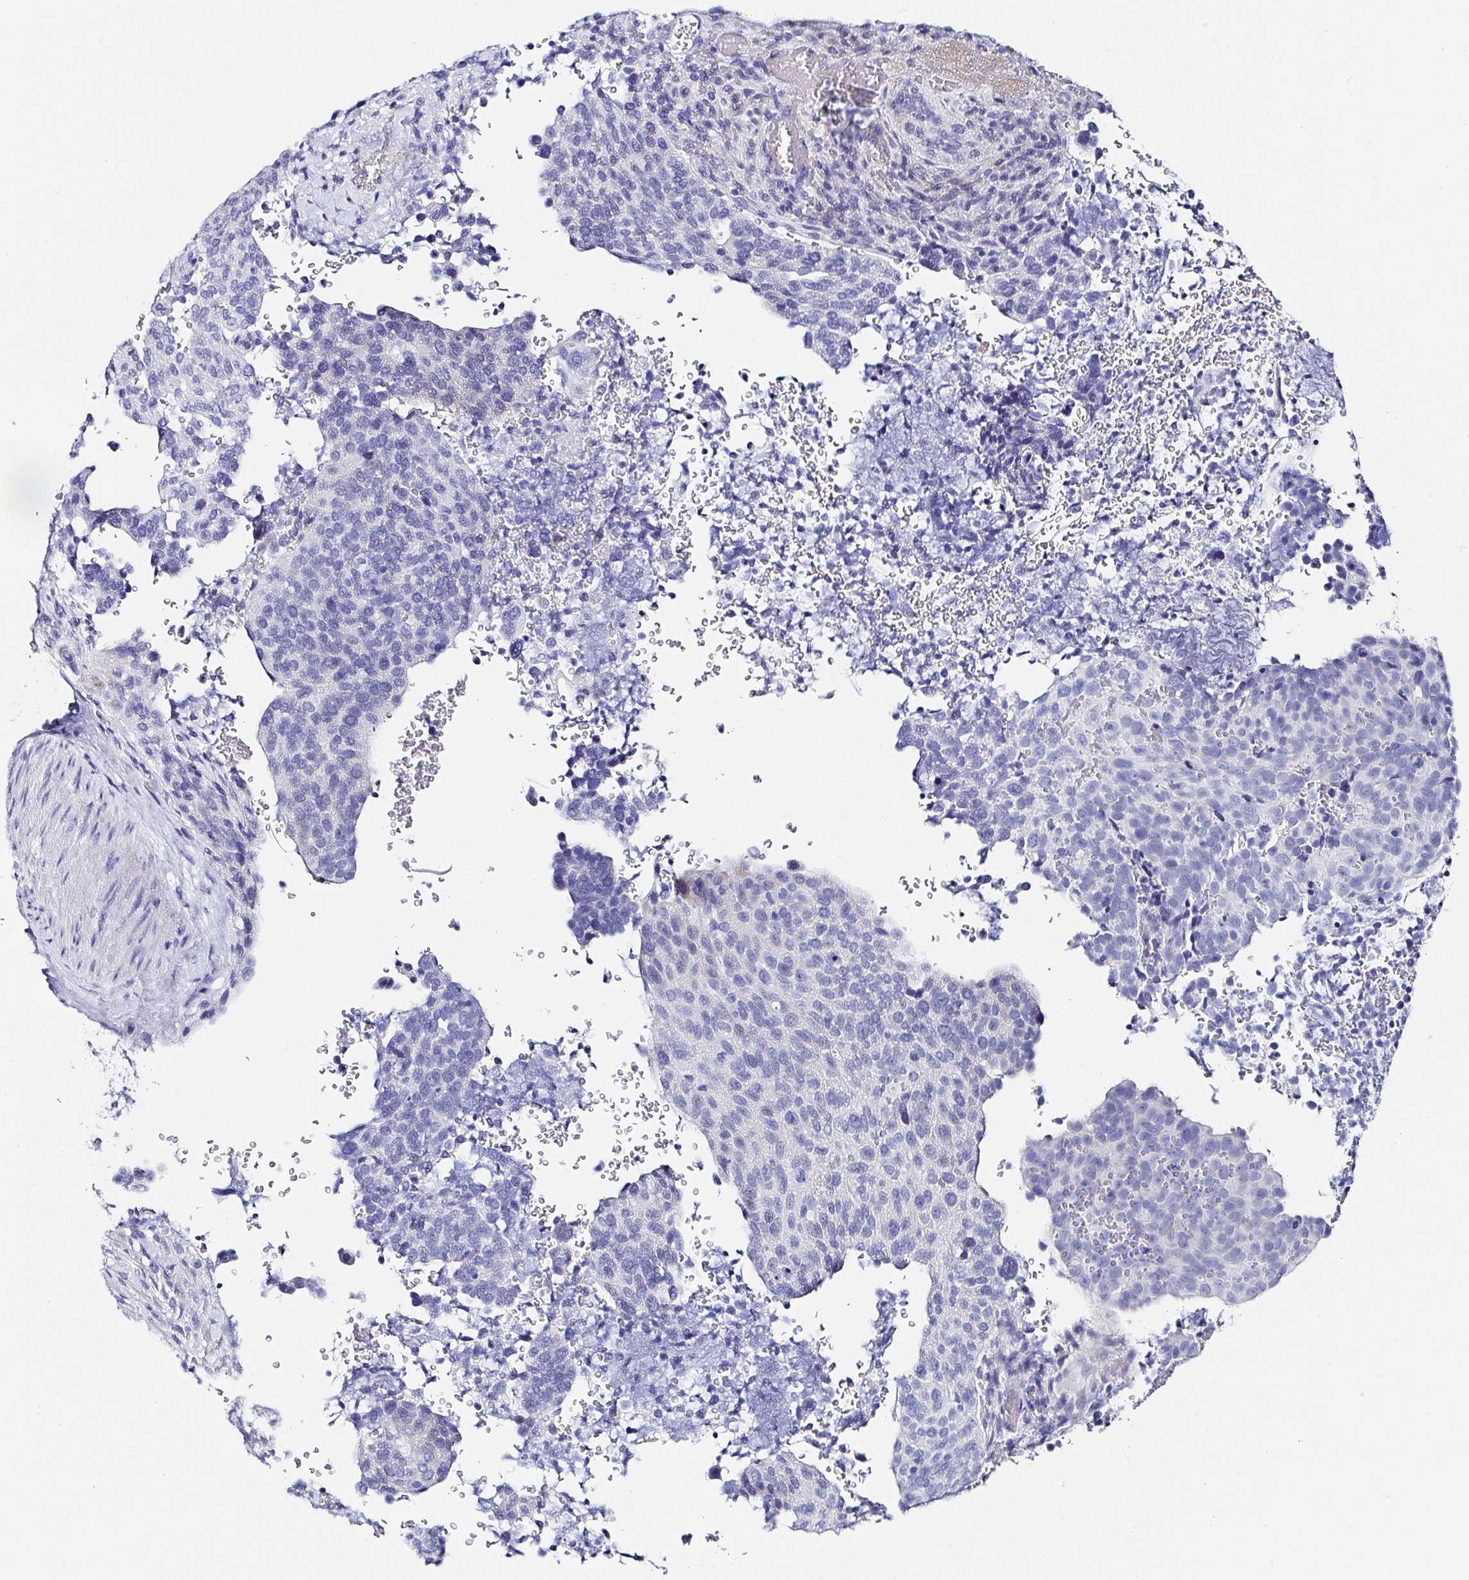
{"staining": {"intensity": "negative", "quantity": "none", "location": "none"}, "tissue": "cervical cancer", "cell_type": "Tumor cells", "image_type": "cancer", "snomed": [{"axis": "morphology", "description": "Squamous cell carcinoma, NOS"}, {"axis": "topography", "description": "Cervix"}], "caption": "This is an IHC image of cervical squamous cell carcinoma. There is no staining in tumor cells.", "gene": "UGT3A1", "patient": {"sex": "female", "age": 38}}